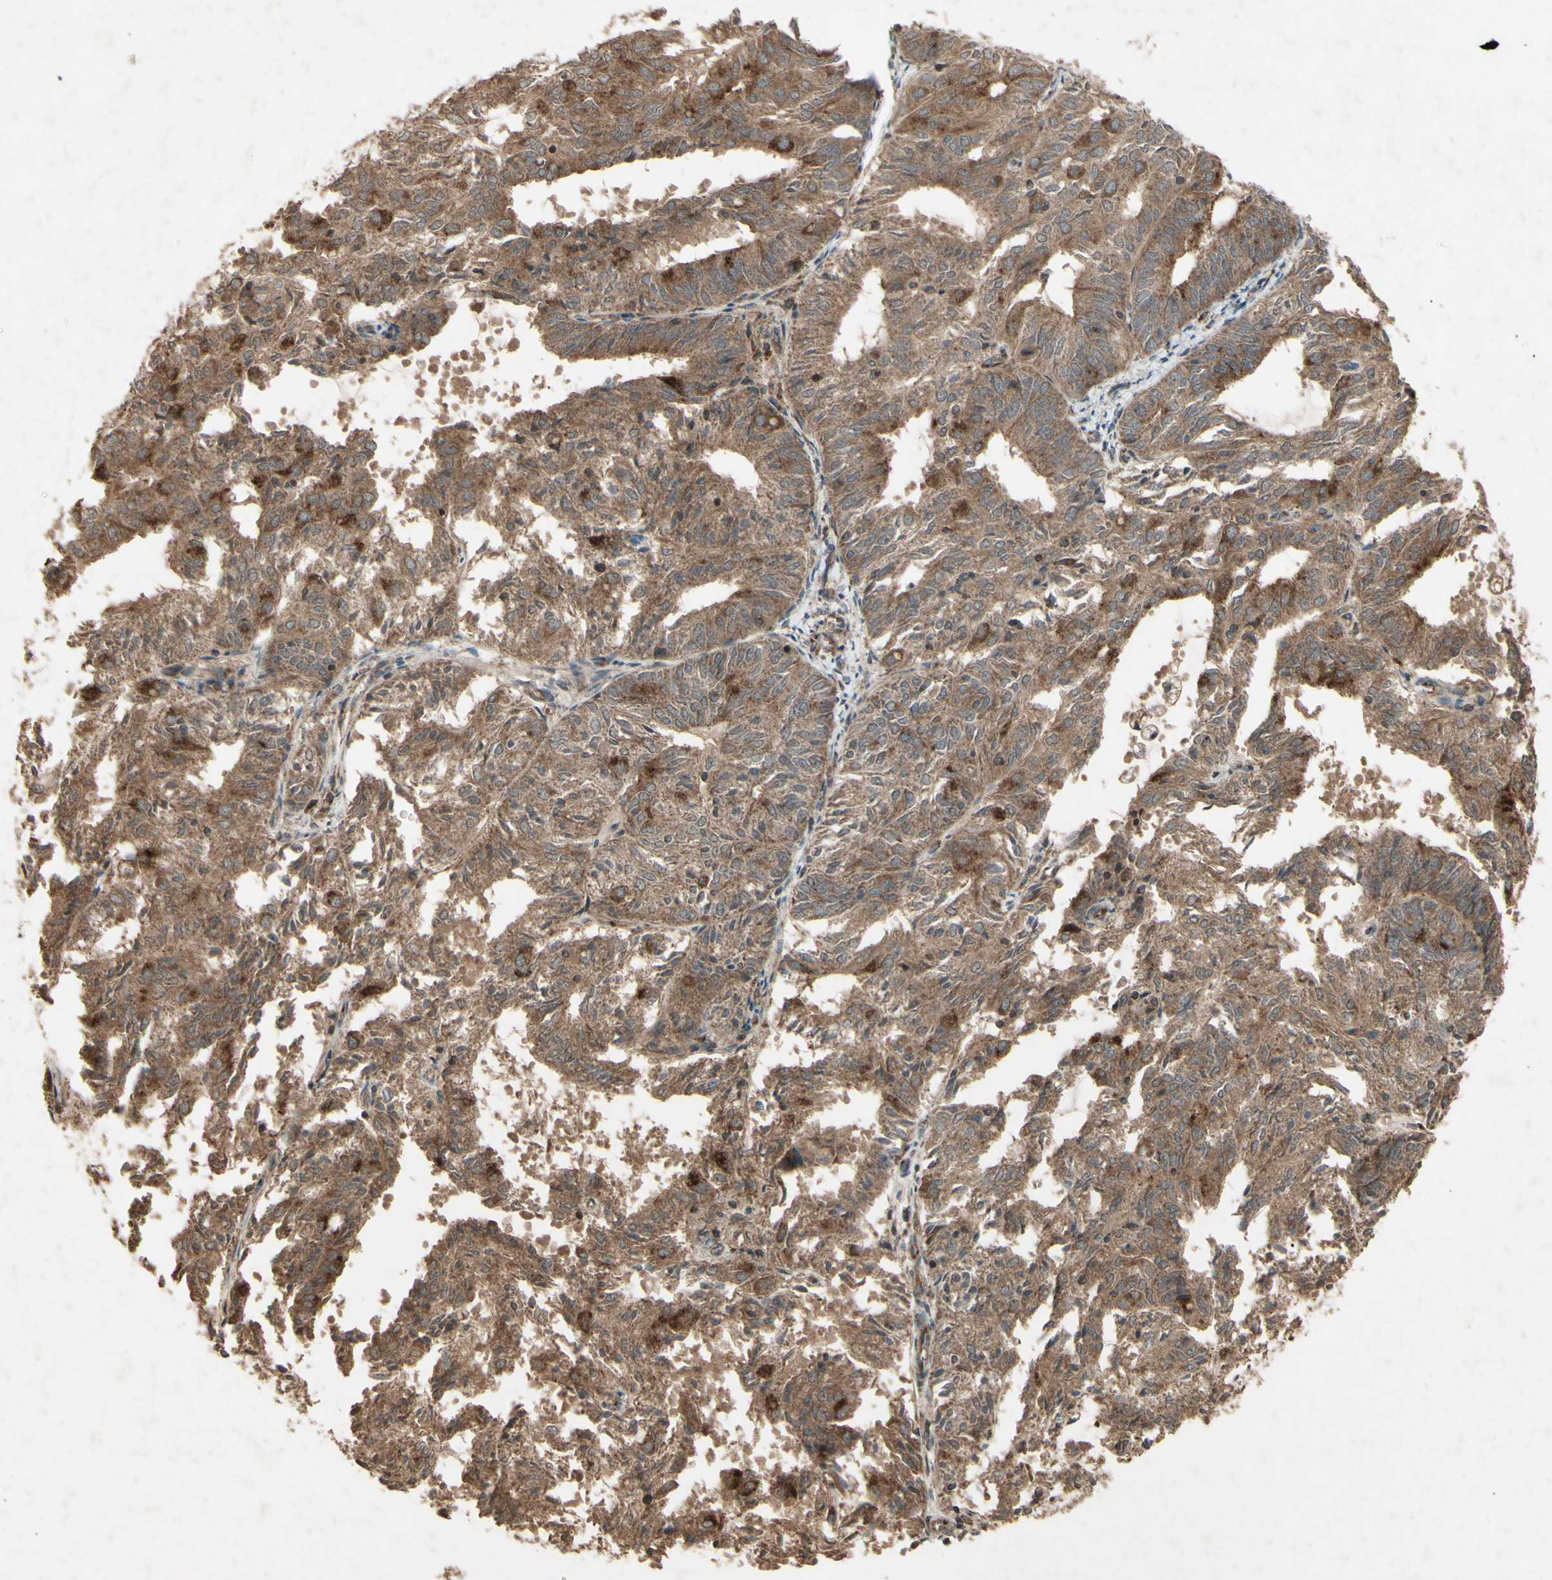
{"staining": {"intensity": "moderate", "quantity": ">75%", "location": "cytoplasmic/membranous"}, "tissue": "endometrial cancer", "cell_type": "Tumor cells", "image_type": "cancer", "snomed": [{"axis": "morphology", "description": "Adenocarcinoma, NOS"}, {"axis": "topography", "description": "Uterus"}], "caption": "Endometrial adenocarcinoma stained for a protein (brown) displays moderate cytoplasmic/membranous positive positivity in approximately >75% of tumor cells.", "gene": "AP1G1", "patient": {"sex": "female", "age": 60}}